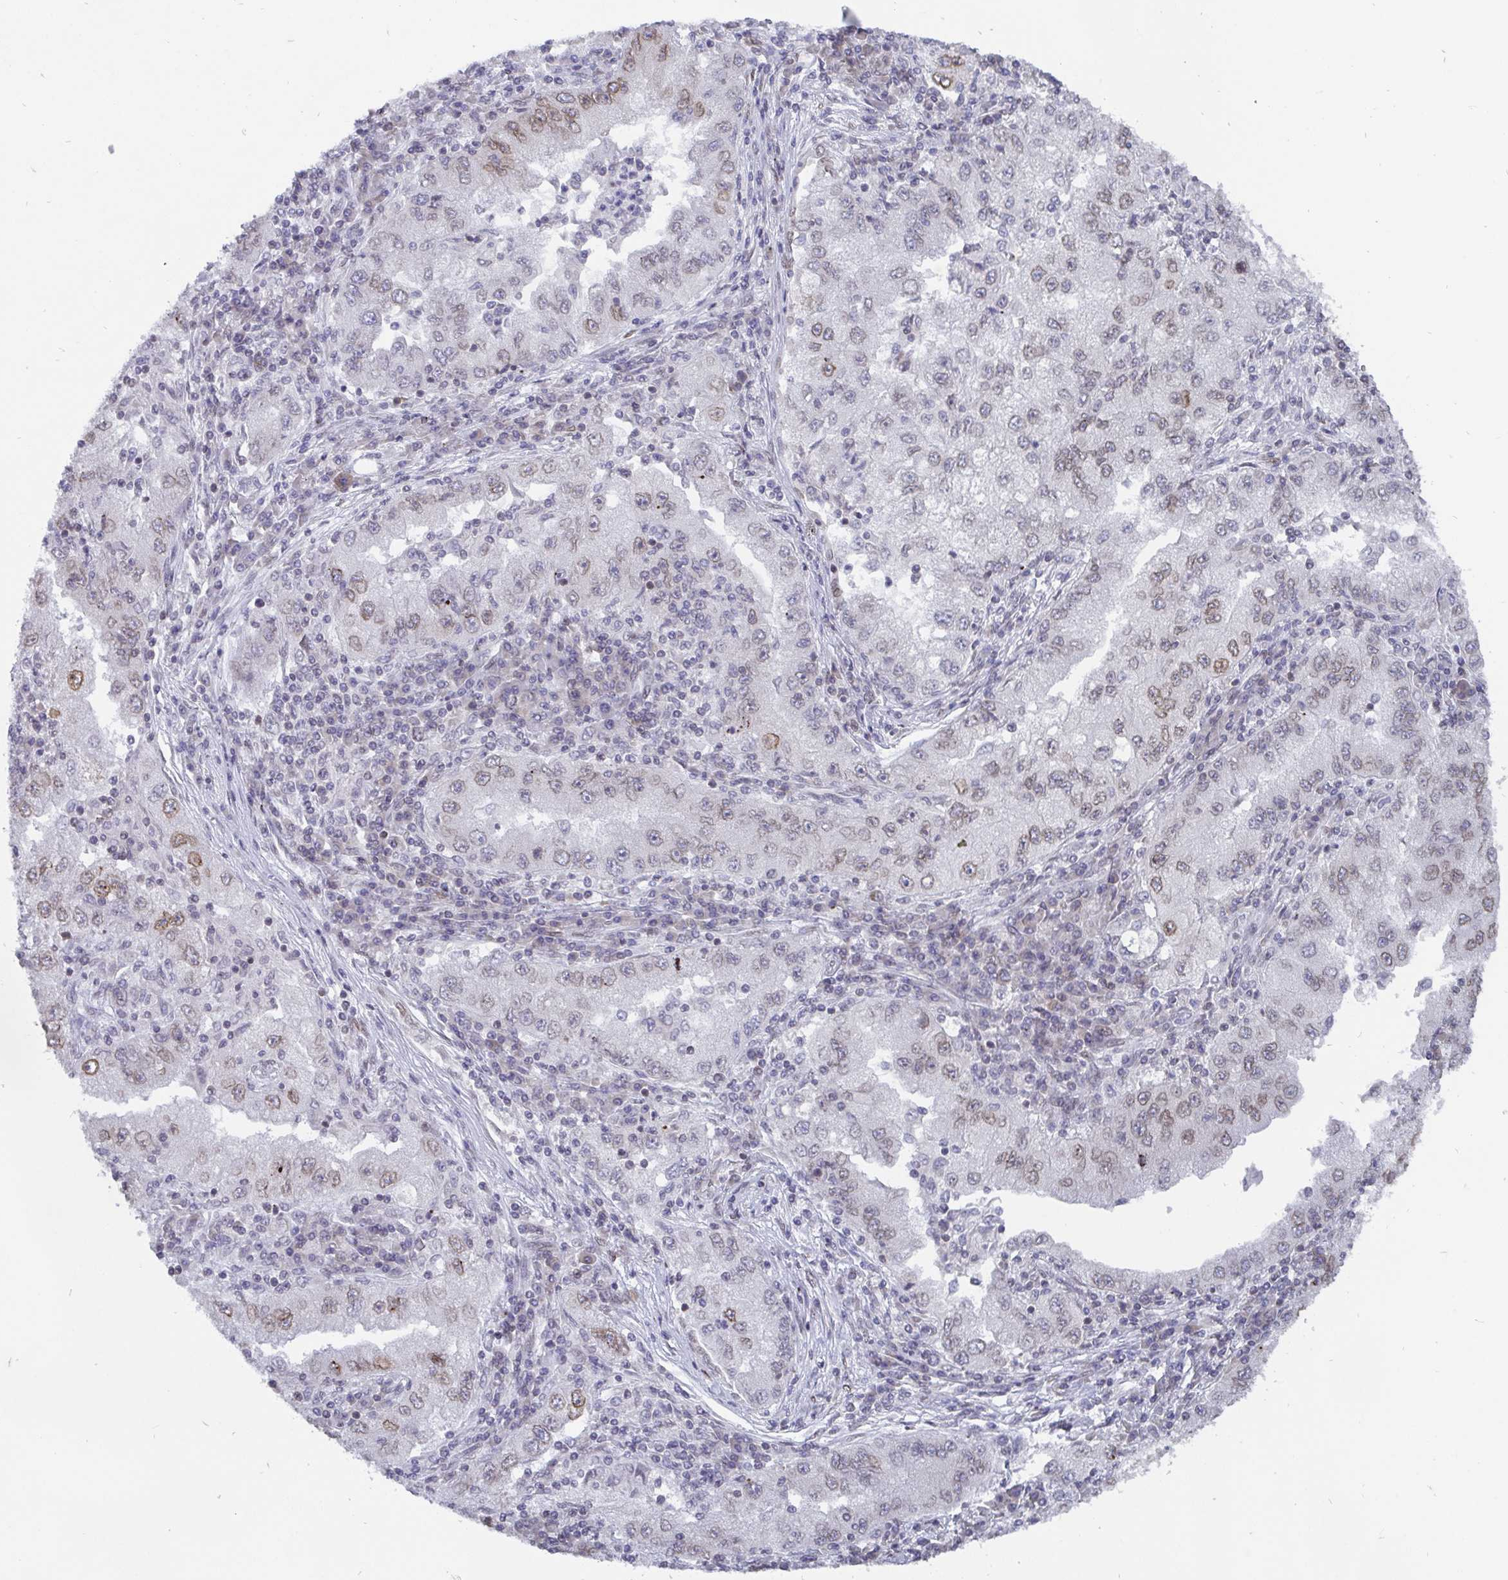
{"staining": {"intensity": "weak", "quantity": "25%-75%", "location": "cytoplasmic/membranous,nuclear"}, "tissue": "lung cancer", "cell_type": "Tumor cells", "image_type": "cancer", "snomed": [{"axis": "morphology", "description": "Adenocarcinoma, NOS"}, {"axis": "morphology", "description": "Adenocarcinoma primary or metastatic"}, {"axis": "topography", "description": "Lung"}], "caption": "This image shows immunohistochemistry (IHC) staining of human lung cancer, with low weak cytoplasmic/membranous and nuclear staining in about 25%-75% of tumor cells.", "gene": "EMD", "patient": {"sex": "male", "age": 74}}